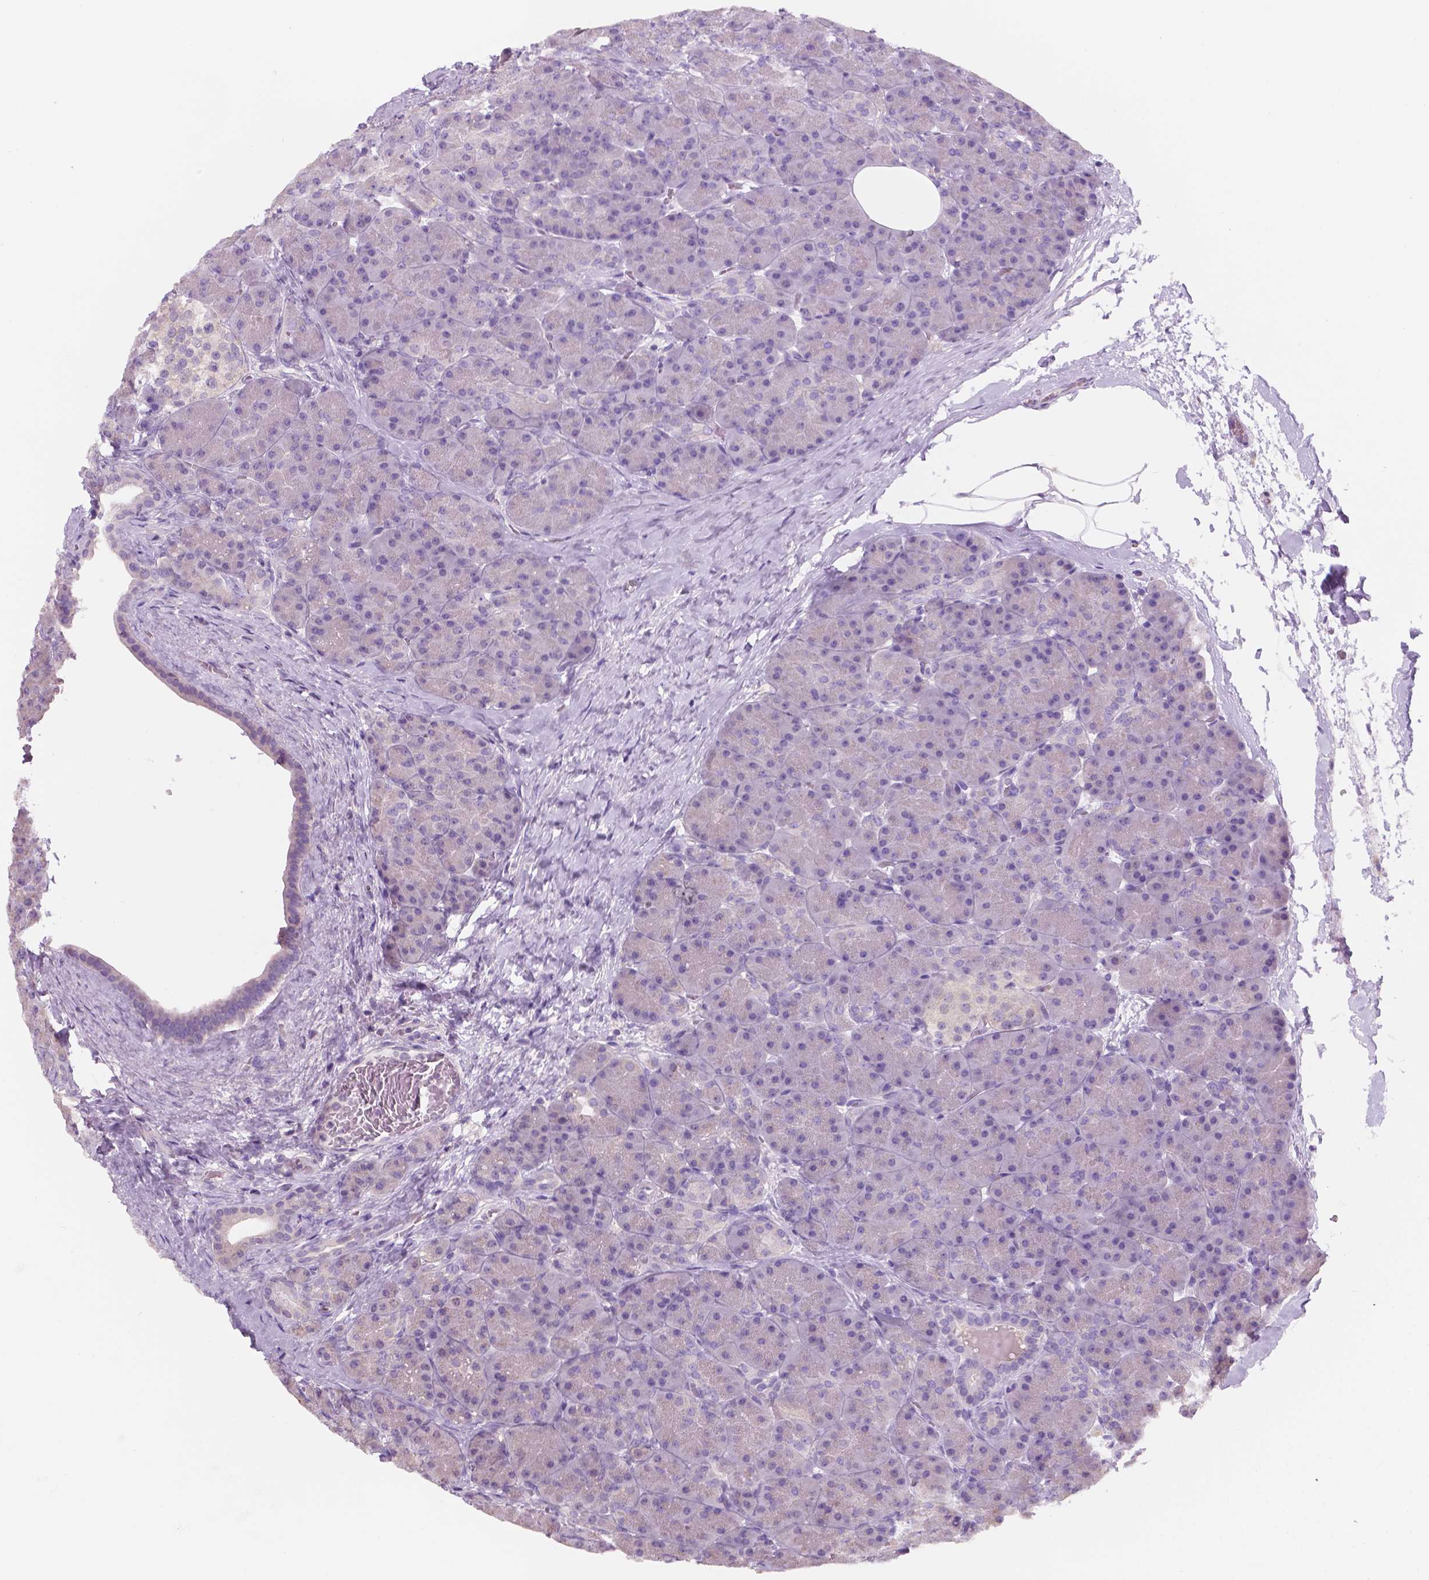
{"staining": {"intensity": "negative", "quantity": "none", "location": "none"}, "tissue": "pancreas", "cell_type": "Exocrine glandular cells", "image_type": "normal", "snomed": [{"axis": "morphology", "description": "Normal tissue, NOS"}, {"axis": "topography", "description": "Pancreas"}], "caption": "DAB immunohistochemical staining of benign human pancreas shows no significant expression in exocrine glandular cells.", "gene": "SBSN", "patient": {"sex": "male", "age": 57}}